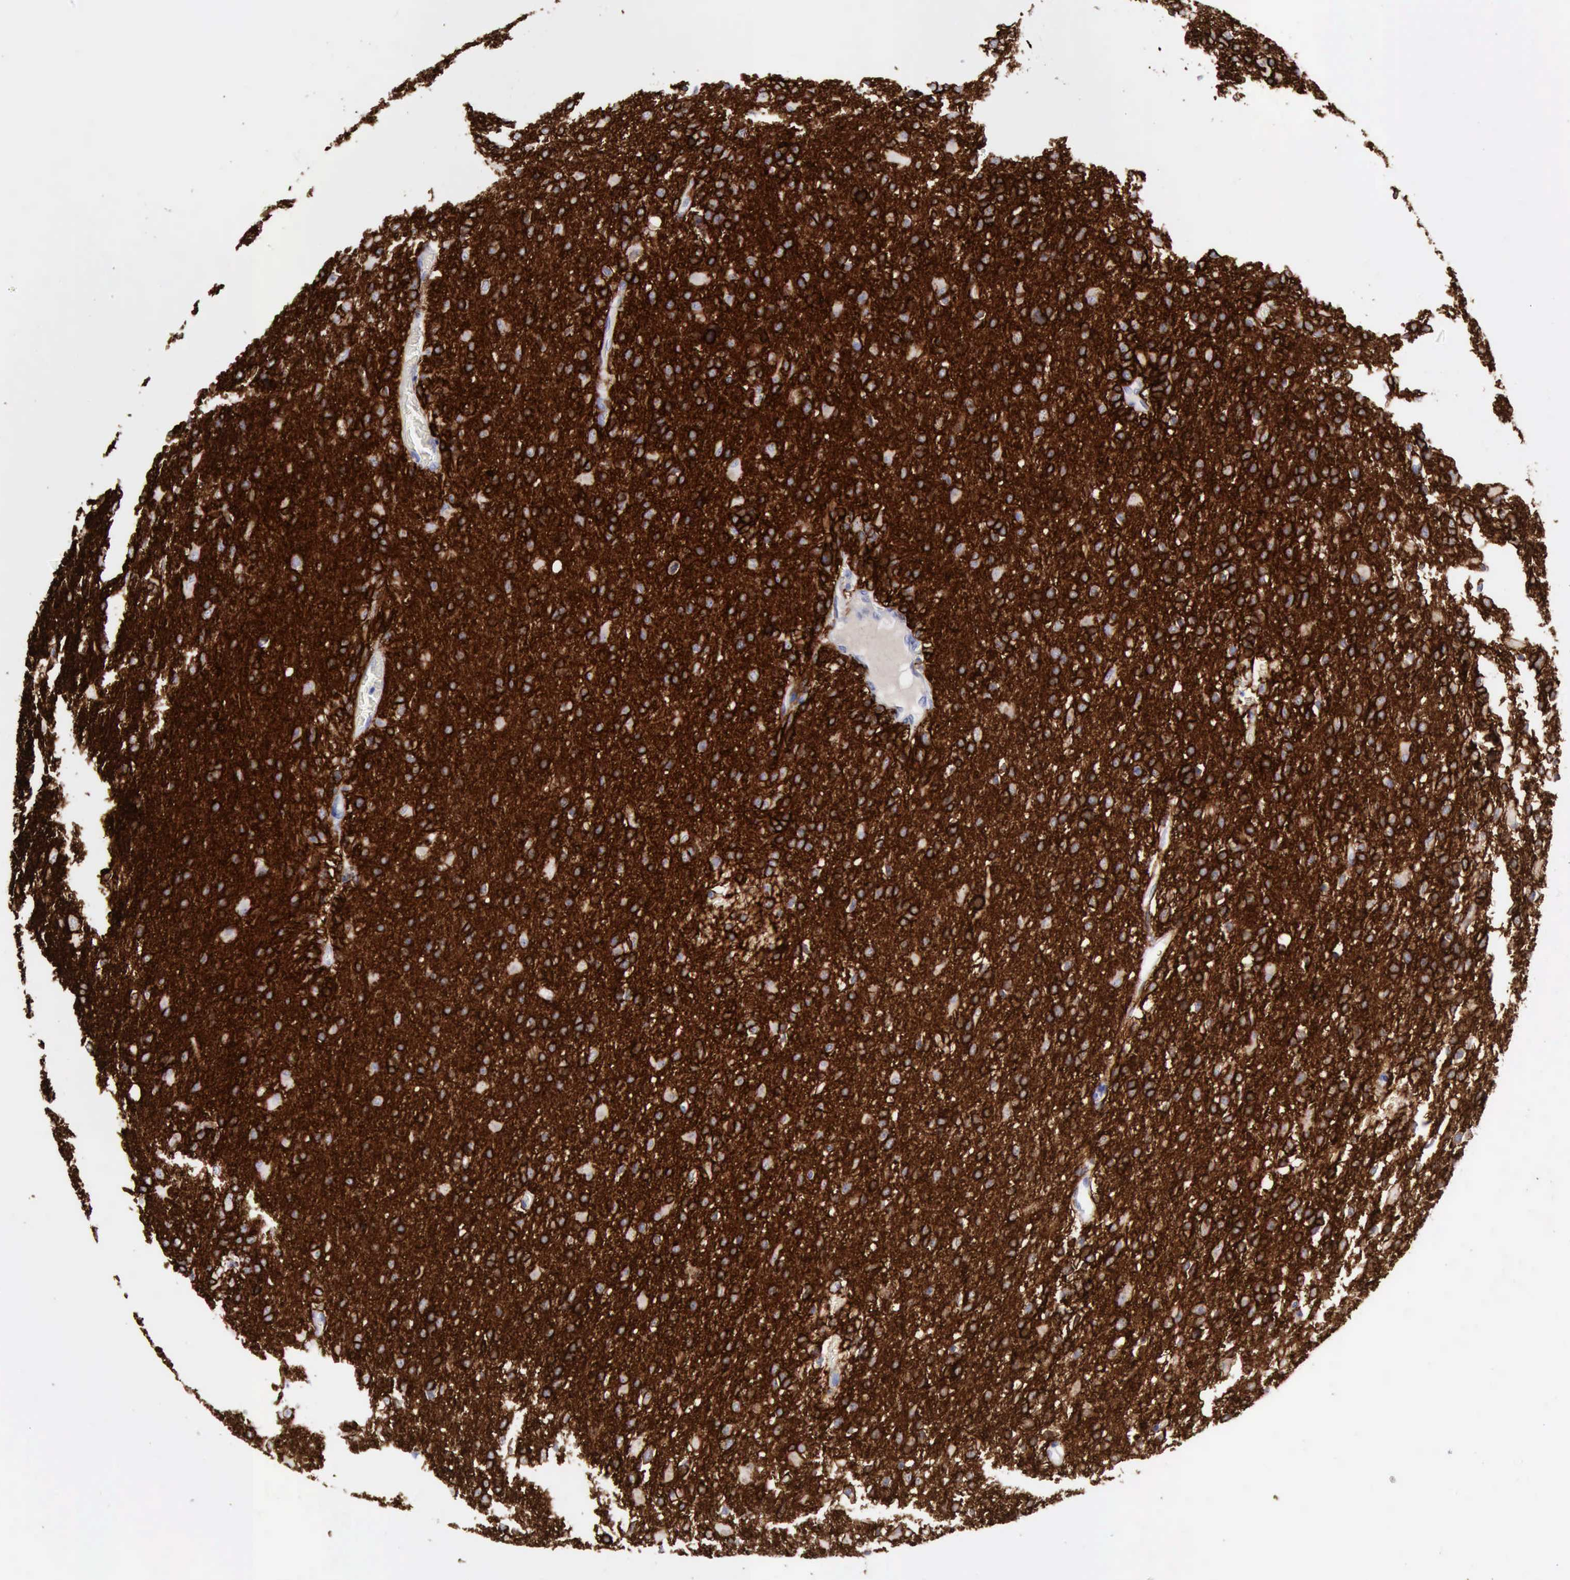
{"staining": {"intensity": "strong", "quantity": "25%-75%", "location": "cytoplasmic/membranous"}, "tissue": "glioma", "cell_type": "Tumor cells", "image_type": "cancer", "snomed": [{"axis": "morphology", "description": "Glioma, malignant, High grade"}, {"axis": "topography", "description": "Brain"}], "caption": "Immunohistochemistry (IHC) (DAB (3,3'-diaminobenzidine)) staining of human glioma exhibits strong cytoplasmic/membranous protein staining in approximately 25%-75% of tumor cells.", "gene": "NCAM1", "patient": {"sex": "male", "age": 68}}